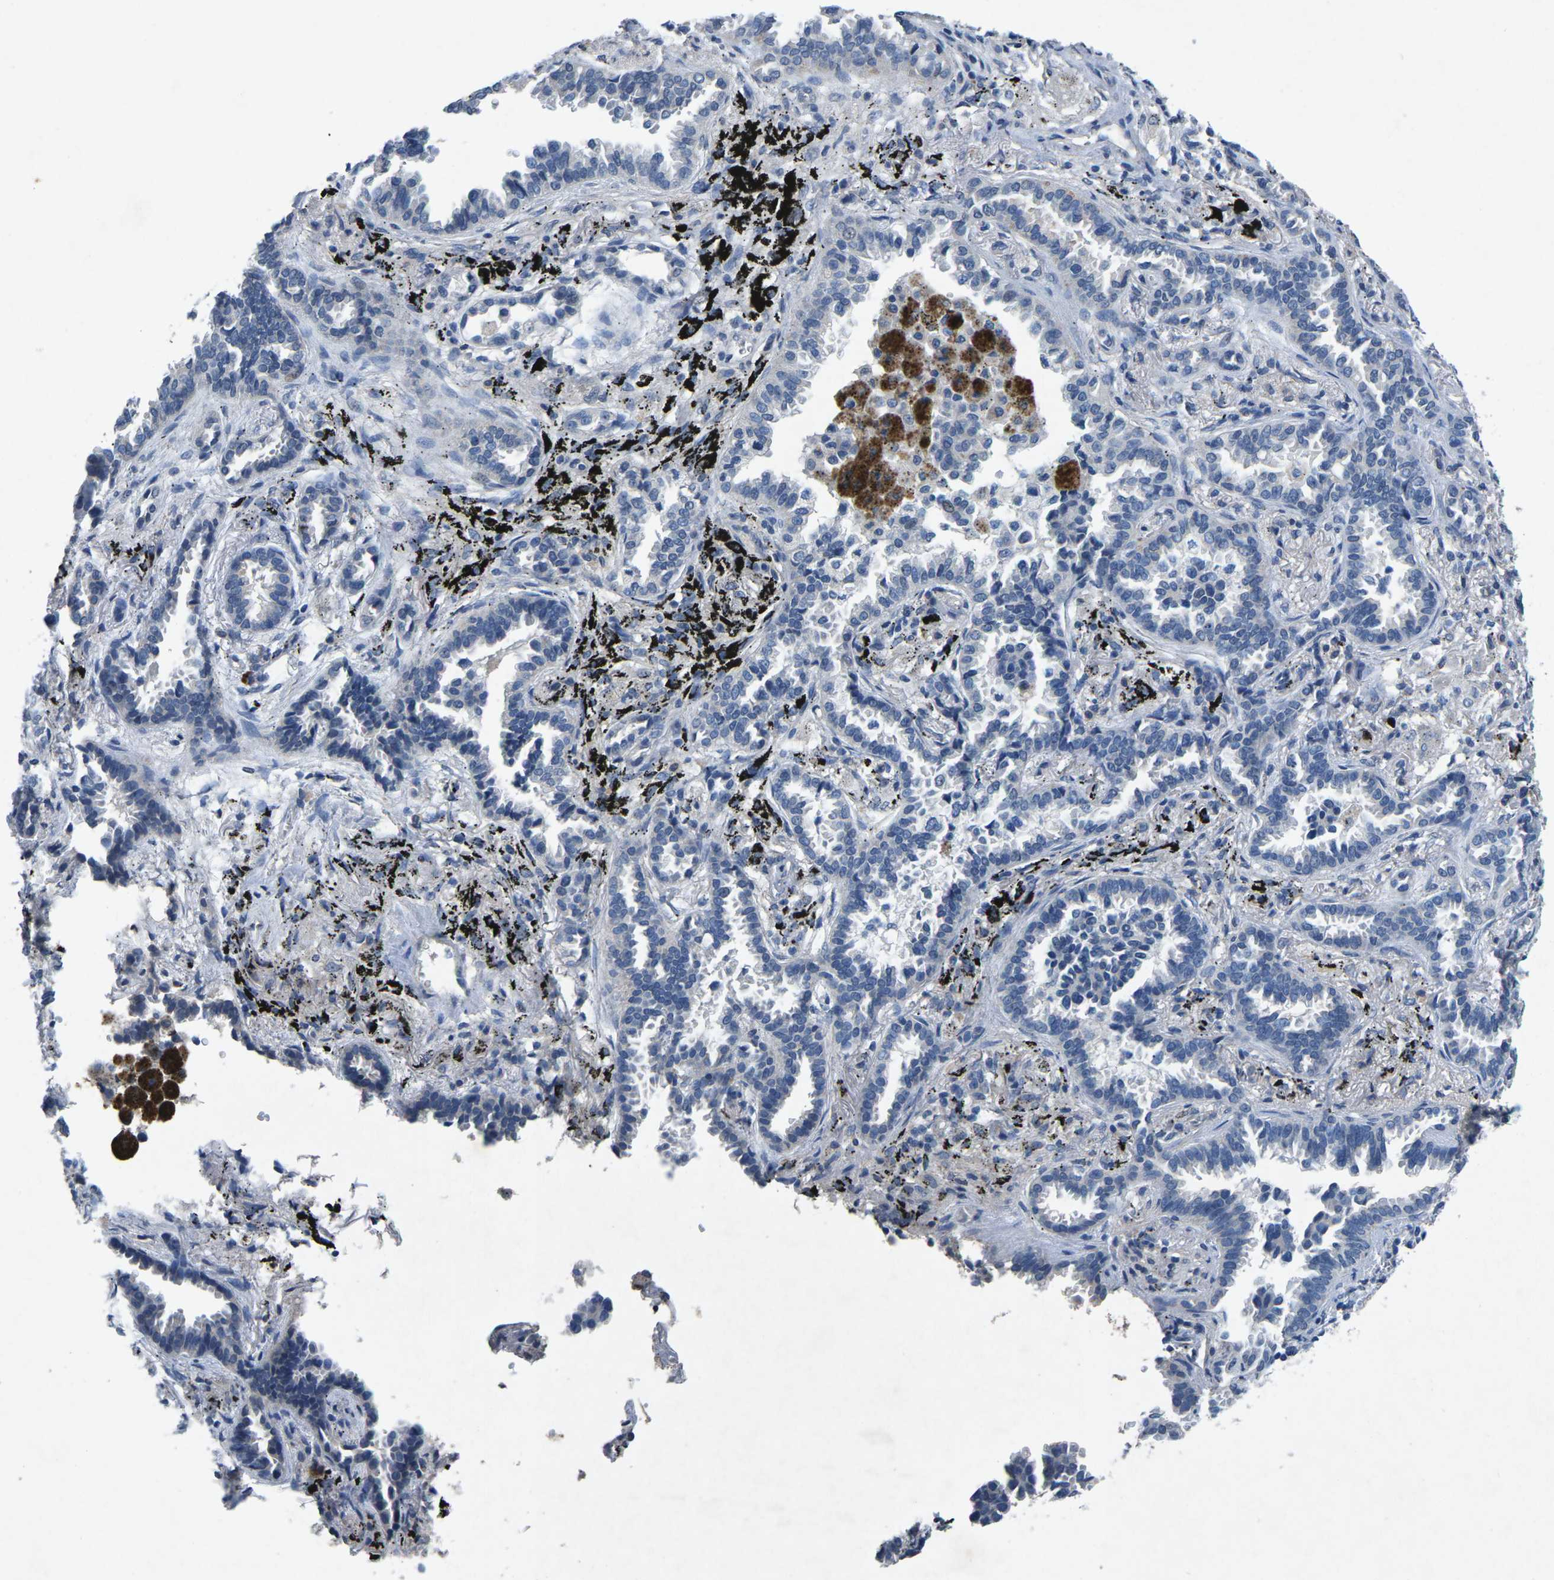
{"staining": {"intensity": "negative", "quantity": "none", "location": "none"}, "tissue": "lung cancer", "cell_type": "Tumor cells", "image_type": "cancer", "snomed": [{"axis": "morphology", "description": "Normal tissue, NOS"}, {"axis": "morphology", "description": "Adenocarcinoma, NOS"}, {"axis": "topography", "description": "Lung"}], "caption": "This is a histopathology image of immunohistochemistry staining of adenocarcinoma (lung), which shows no staining in tumor cells.", "gene": "PLG", "patient": {"sex": "male", "age": 59}}